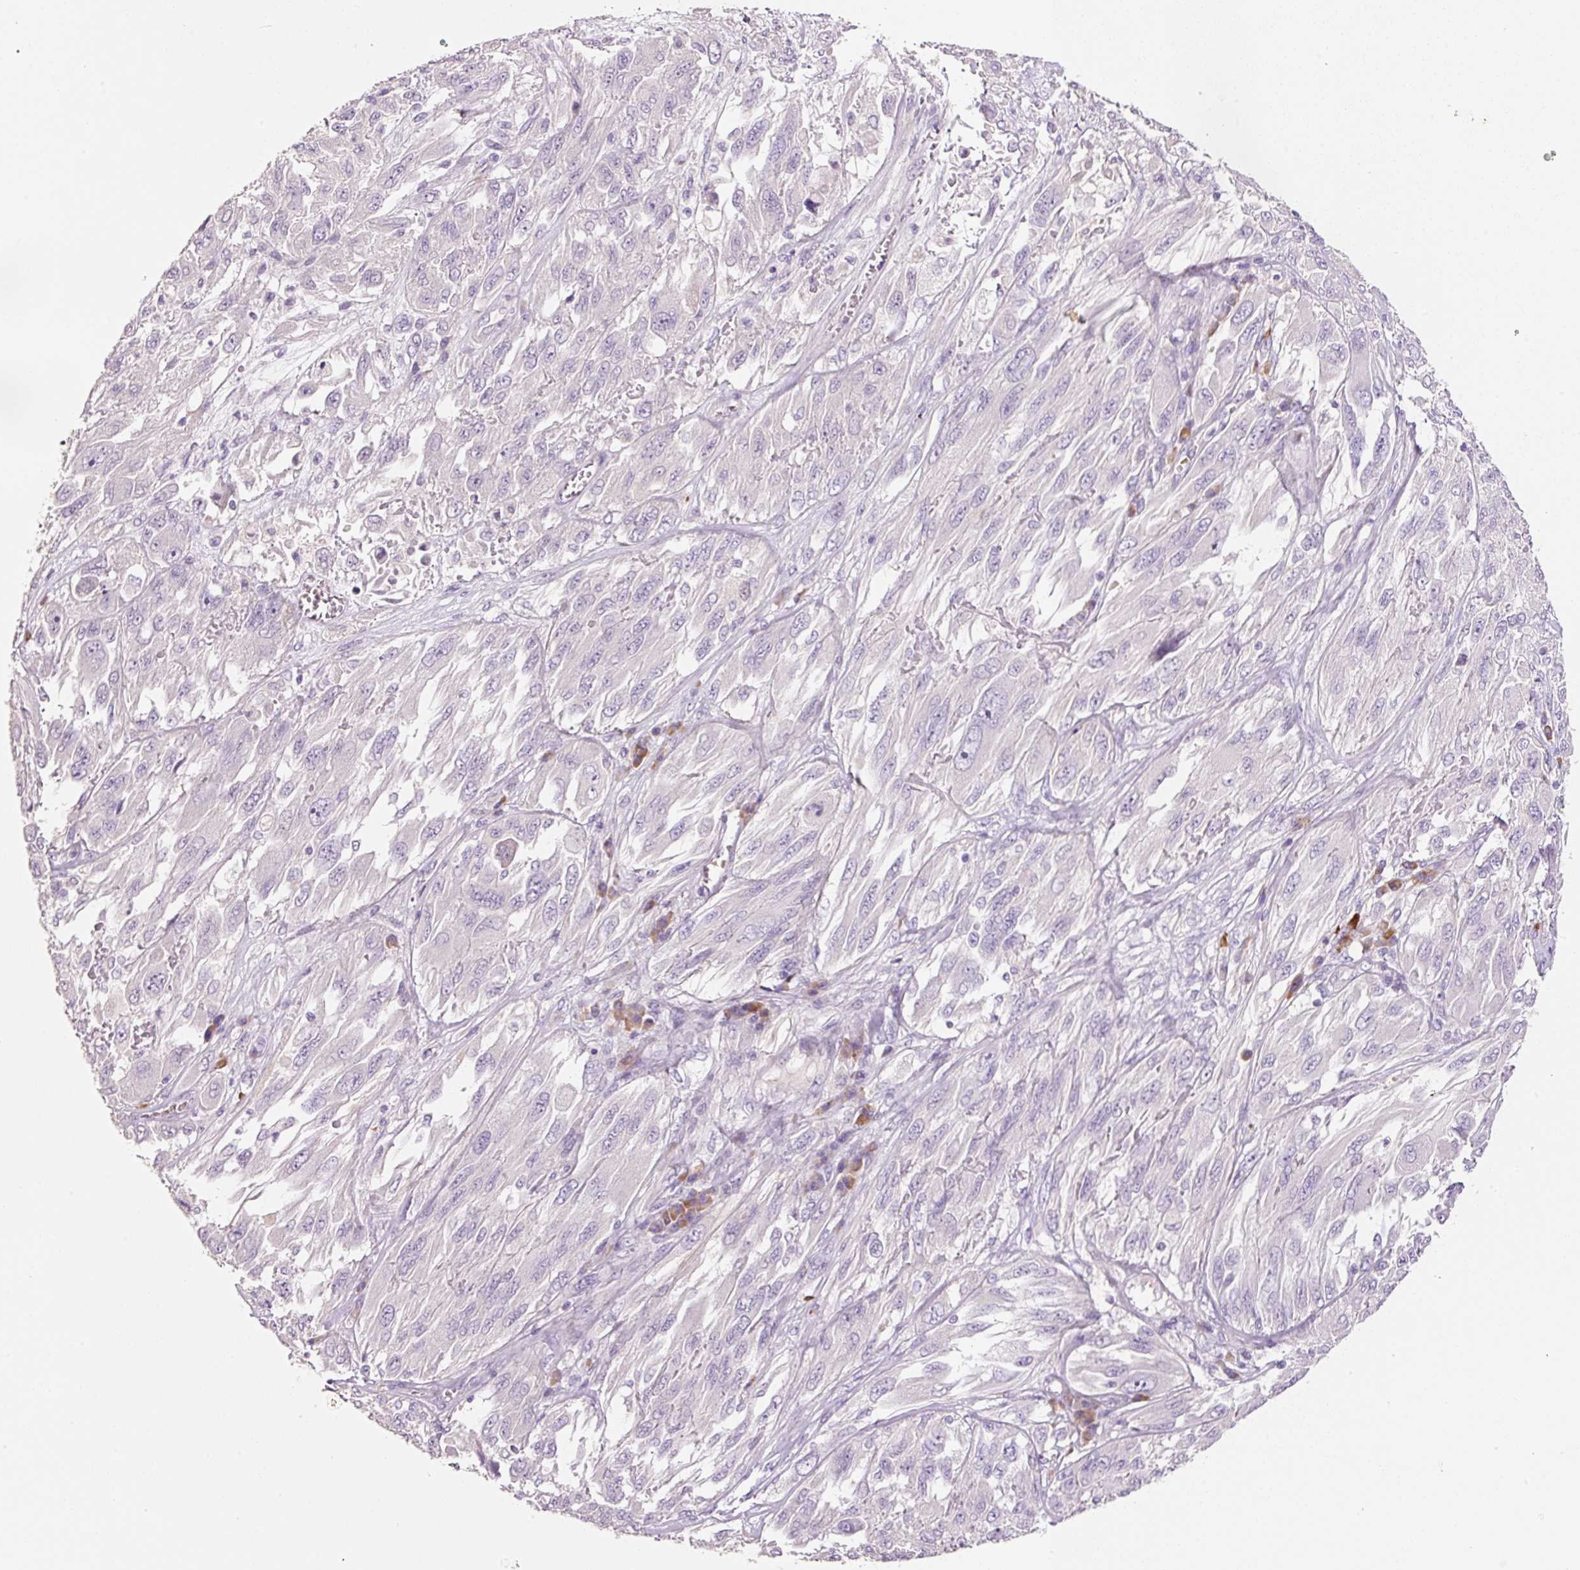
{"staining": {"intensity": "negative", "quantity": "none", "location": "none"}, "tissue": "melanoma", "cell_type": "Tumor cells", "image_type": "cancer", "snomed": [{"axis": "morphology", "description": "Malignant melanoma, NOS"}, {"axis": "topography", "description": "Skin"}], "caption": "Tumor cells show no significant staining in malignant melanoma.", "gene": "TENT5C", "patient": {"sex": "female", "age": 91}}